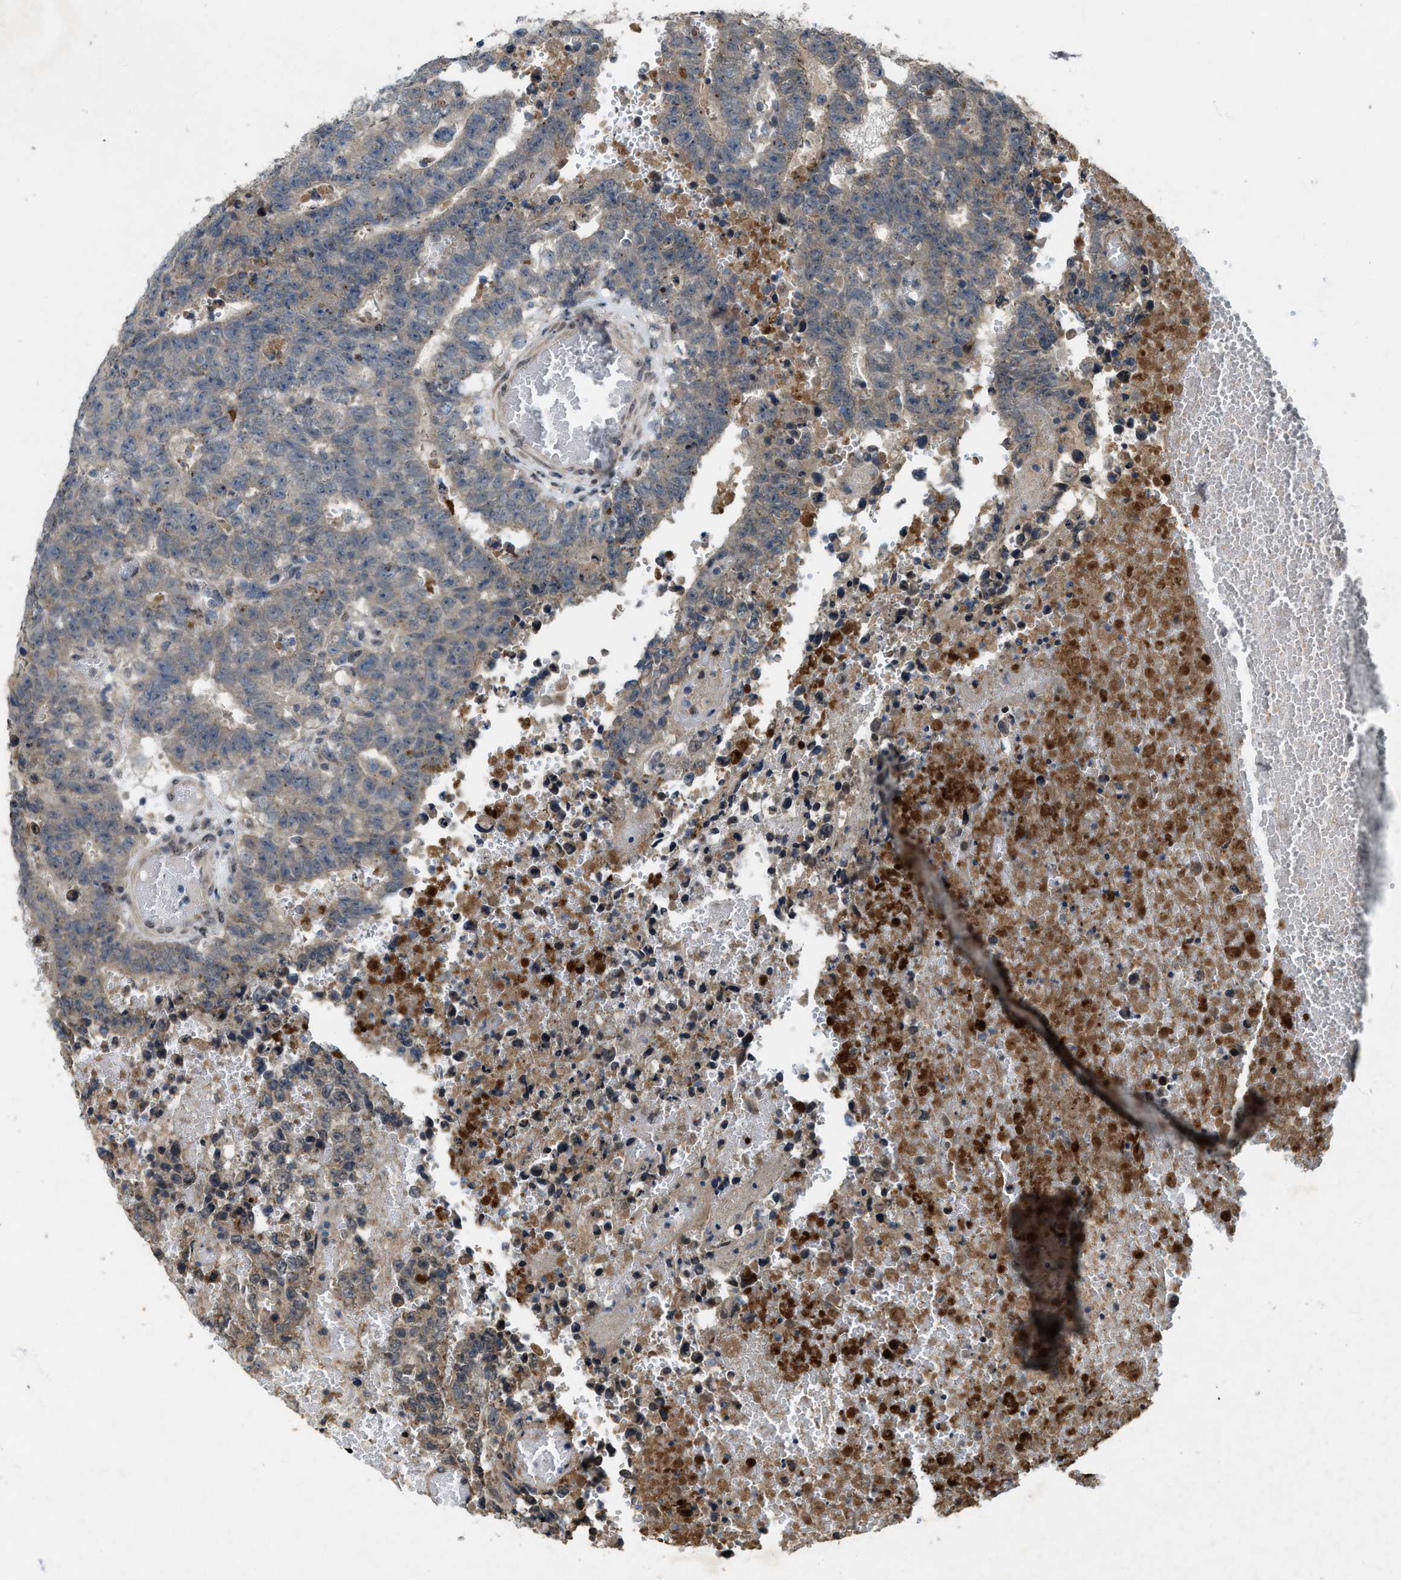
{"staining": {"intensity": "weak", "quantity": "<25%", "location": "cytoplasmic/membranous"}, "tissue": "testis cancer", "cell_type": "Tumor cells", "image_type": "cancer", "snomed": [{"axis": "morphology", "description": "Carcinoma, Embryonal, NOS"}, {"axis": "topography", "description": "Testis"}], "caption": "Tumor cells are negative for protein expression in human testis cancer (embryonal carcinoma).", "gene": "PDP2", "patient": {"sex": "male", "age": 25}}